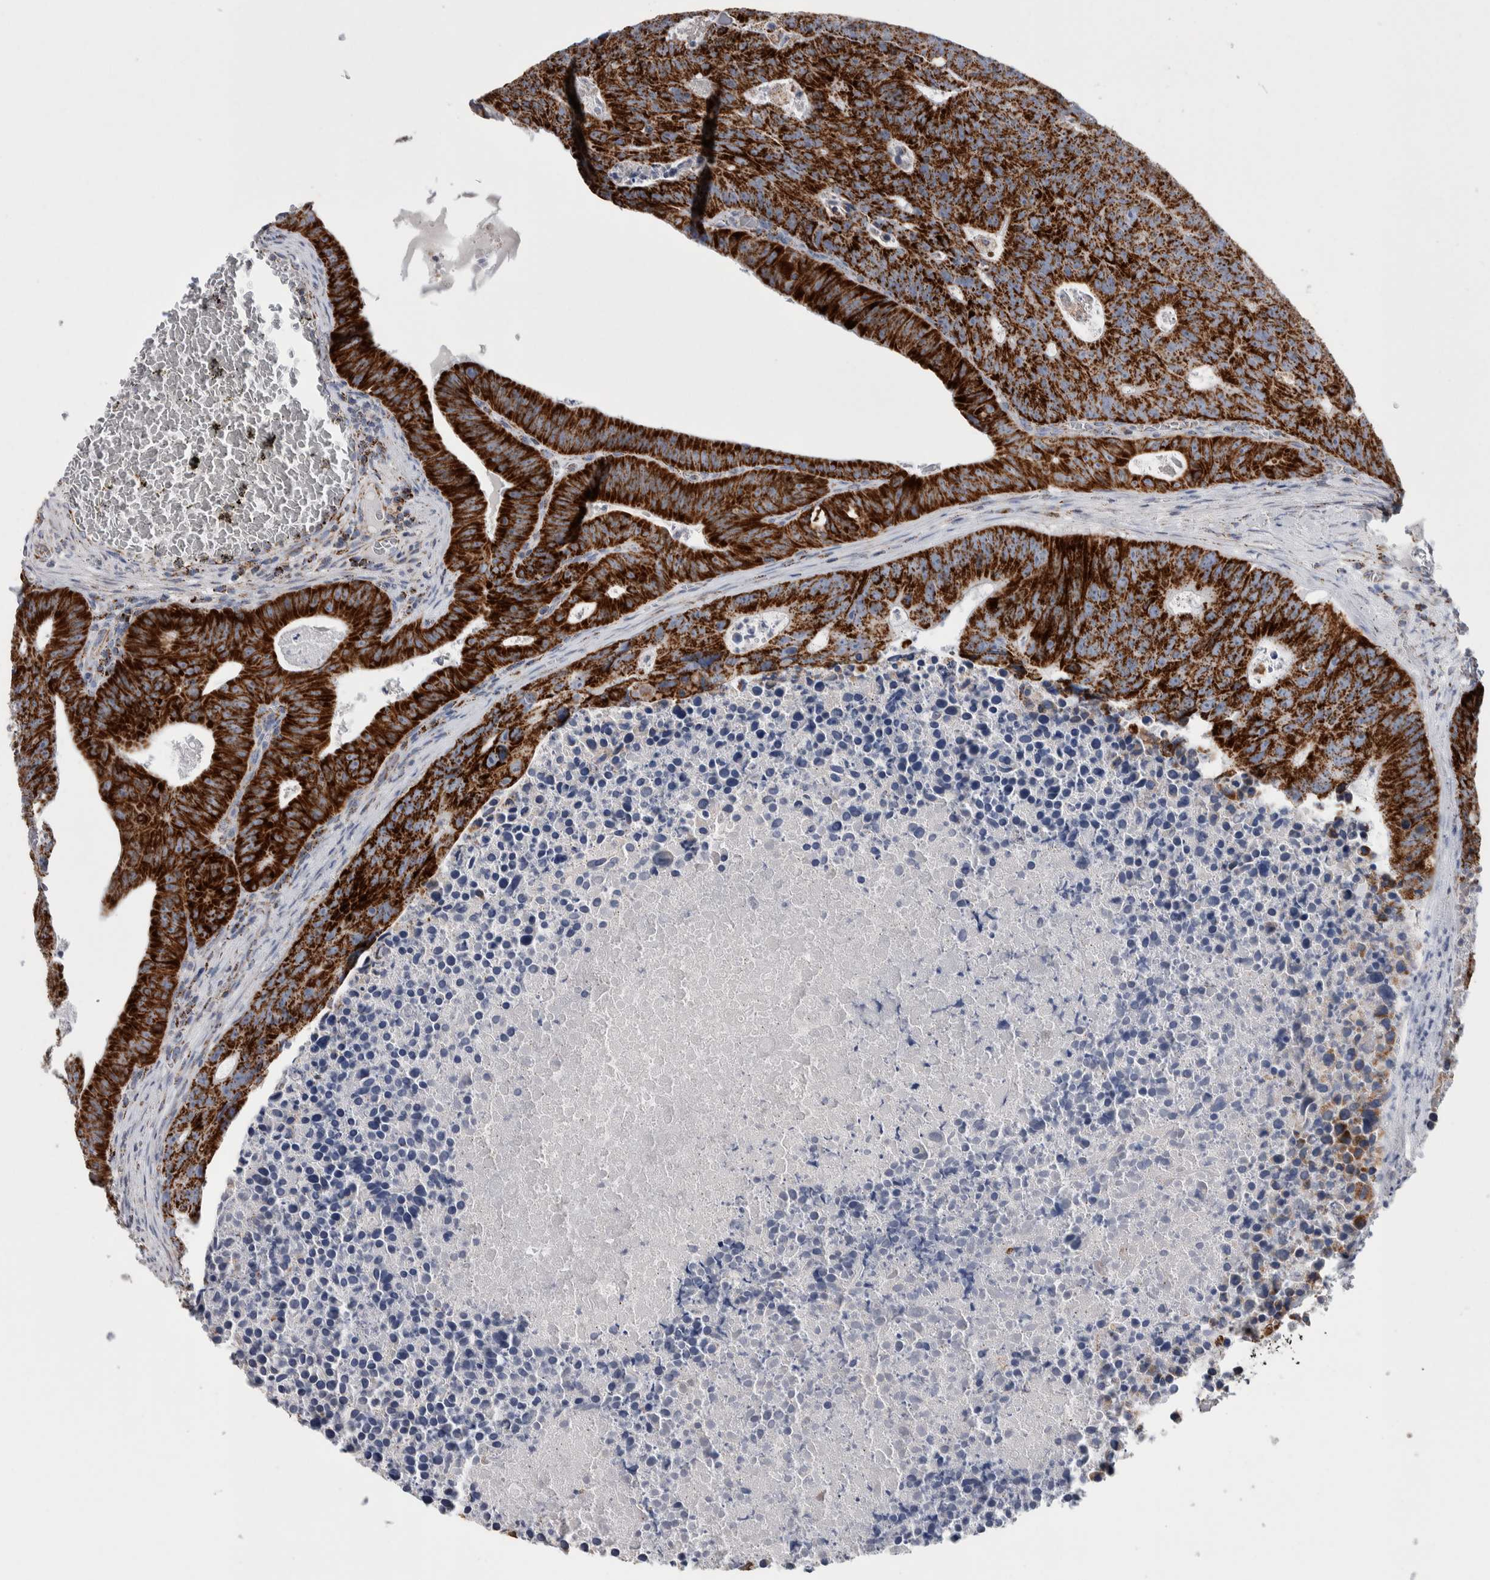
{"staining": {"intensity": "strong", "quantity": ">75%", "location": "cytoplasmic/membranous"}, "tissue": "colorectal cancer", "cell_type": "Tumor cells", "image_type": "cancer", "snomed": [{"axis": "morphology", "description": "Adenocarcinoma, NOS"}, {"axis": "topography", "description": "Colon"}], "caption": "Immunohistochemistry image of human adenocarcinoma (colorectal) stained for a protein (brown), which demonstrates high levels of strong cytoplasmic/membranous expression in about >75% of tumor cells.", "gene": "ETFA", "patient": {"sex": "male", "age": 87}}